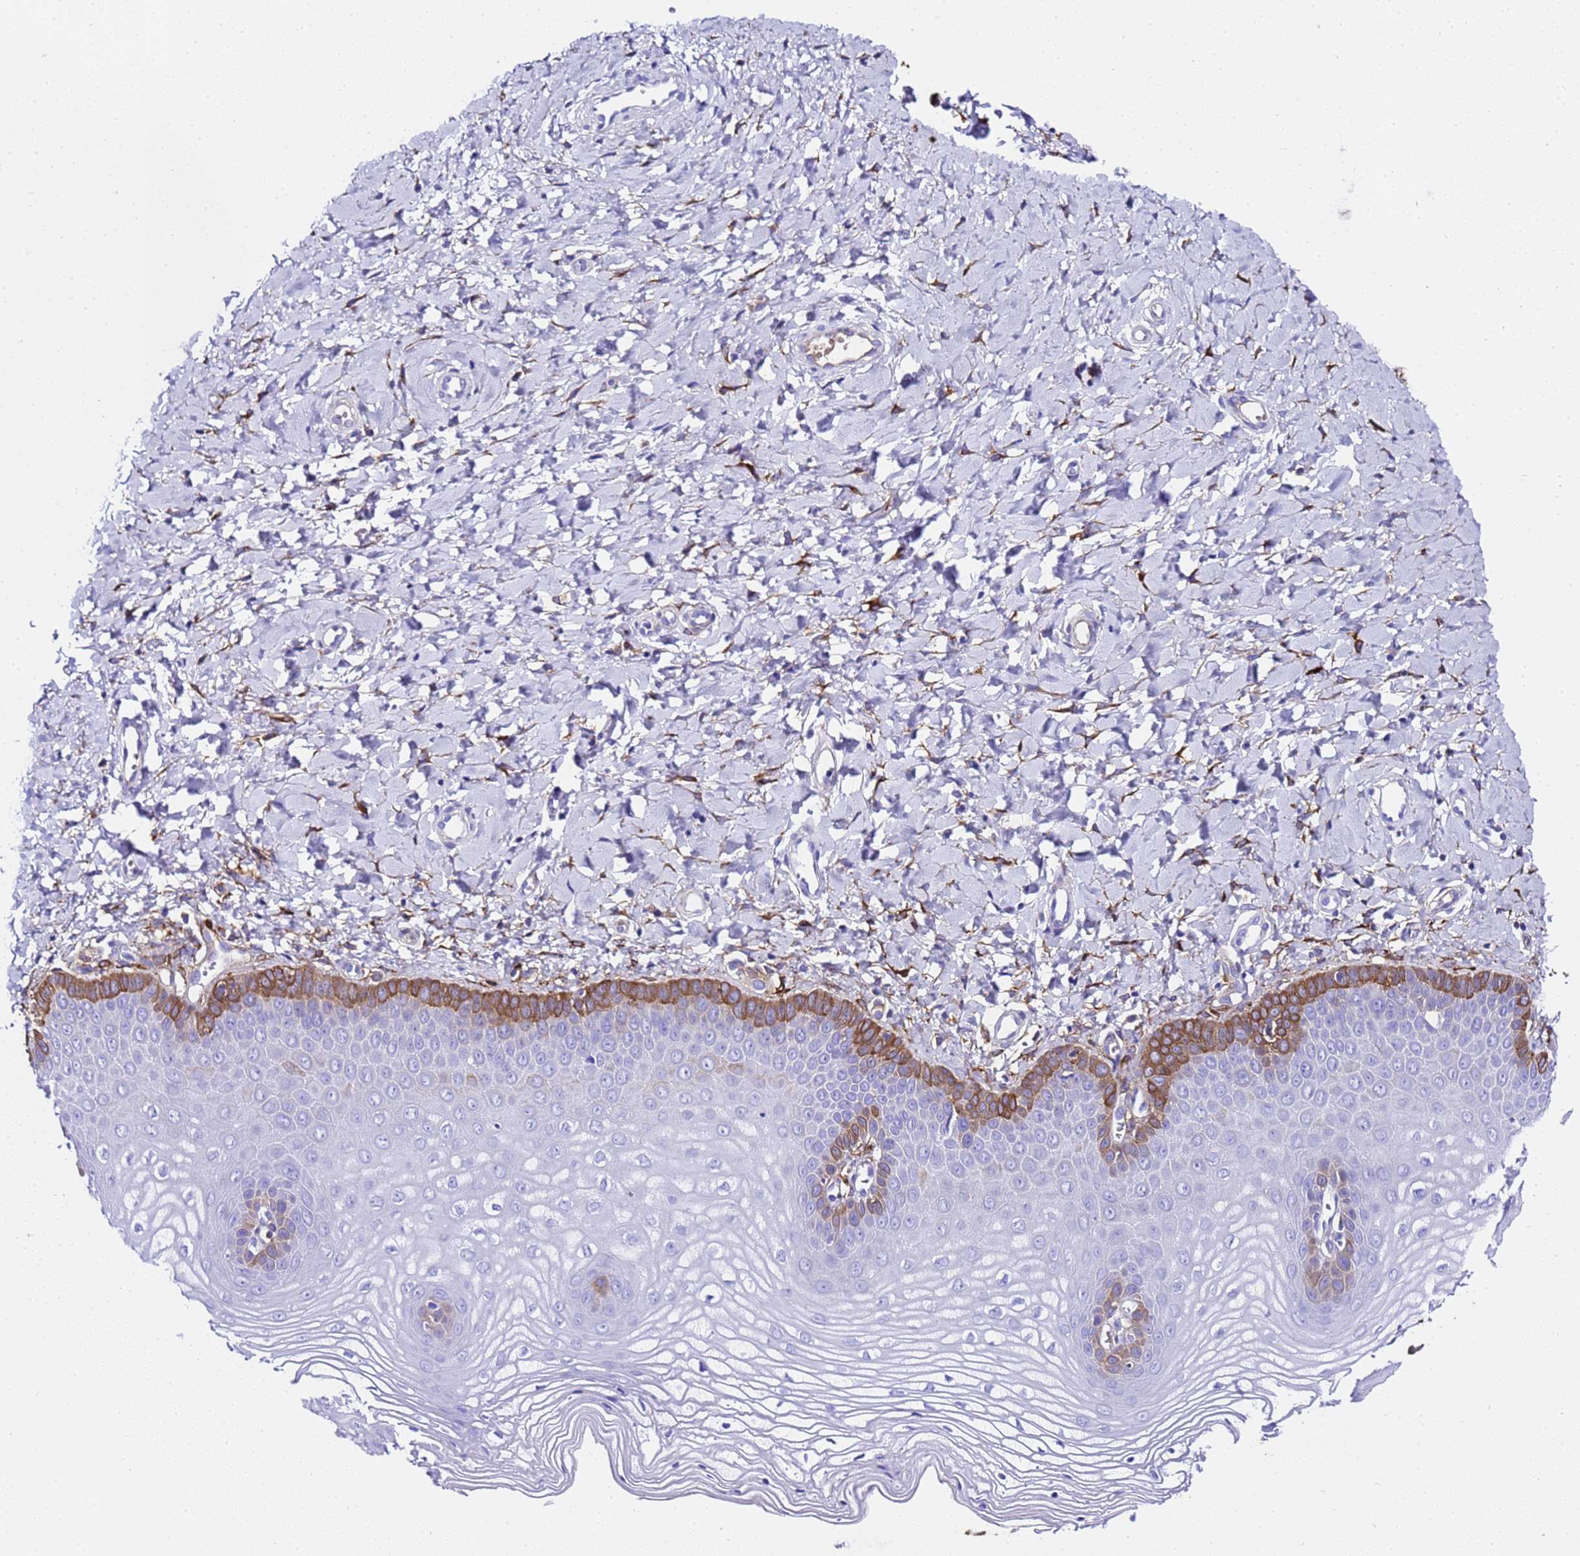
{"staining": {"intensity": "moderate", "quantity": "25%-75%", "location": "cytoplasmic/membranous"}, "tissue": "vagina", "cell_type": "Squamous epithelial cells", "image_type": "normal", "snomed": [{"axis": "morphology", "description": "Normal tissue, NOS"}, {"axis": "topography", "description": "Vagina"}, {"axis": "topography", "description": "Cervix"}], "caption": "High-power microscopy captured an immunohistochemistry (IHC) micrograph of unremarkable vagina, revealing moderate cytoplasmic/membranous staining in about 25%-75% of squamous epithelial cells.", "gene": "FTL", "patient": {"sex": "female", "age": 40}}